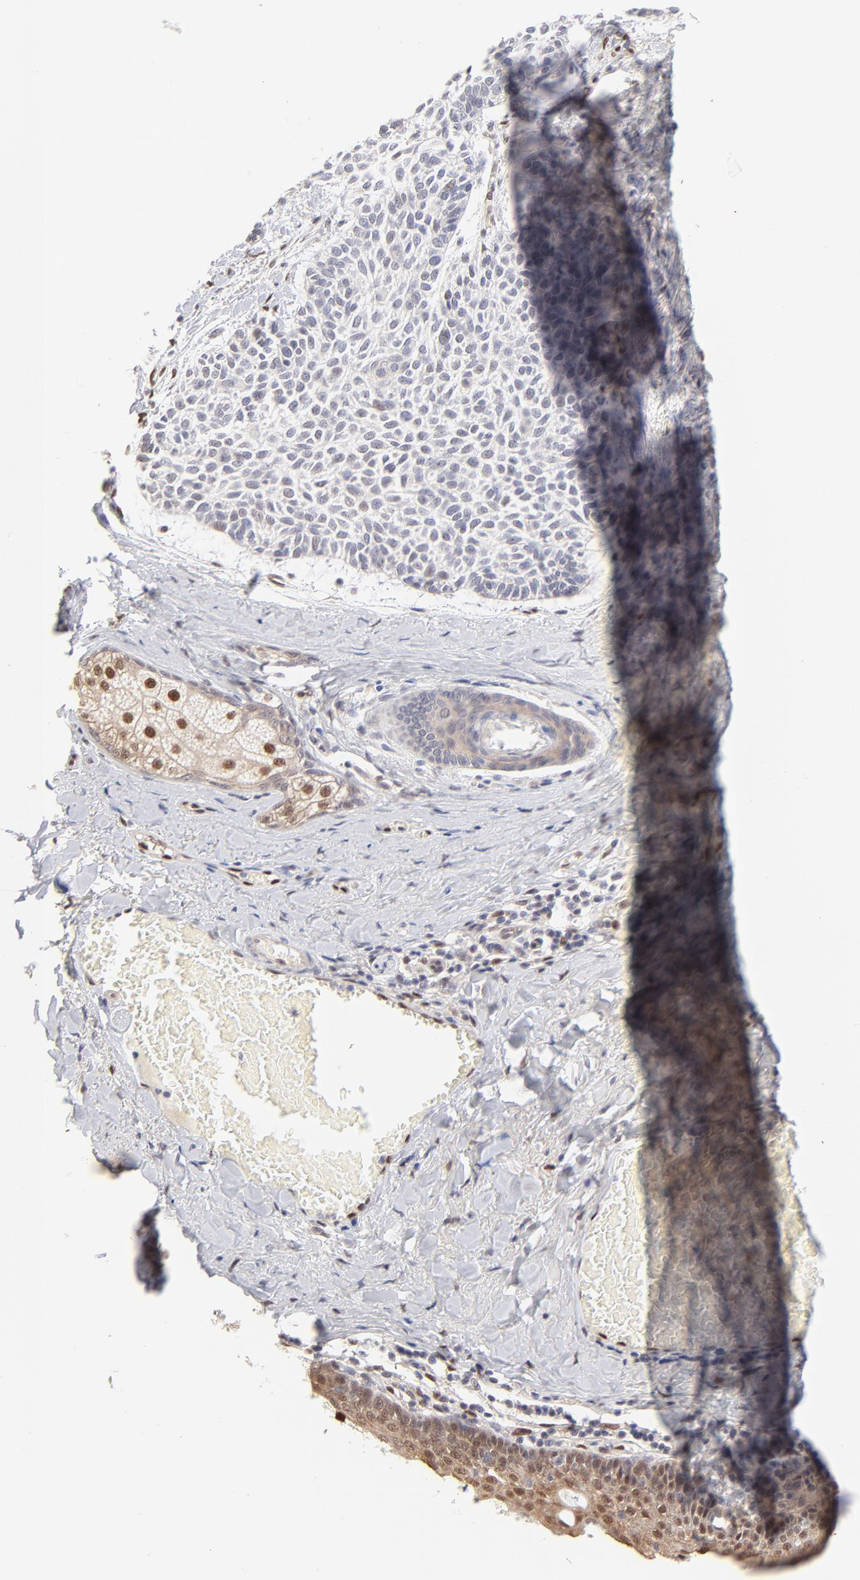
{"staining": {"intensity": "moderate", "quantity": "25%-75%", "location": "nuclear"}, "tissue": "skin cancer", "cell_type": "Tumor cells", "image_type": "cancer", "snomed": [{"axis": "morphology", "description": "Normal tissue, NOS"}, {"axis": "morphology", "description": "Basal cell carcinoma"}, {"axis": "topography", "description": "Skin"}], "caption": "A brown stain highlights moderate nuclear expression of a protein in human skin basal cell carcinoma tumor cells.", "gene": "STAT3", "patient": {"sex": "female", "age": 70}}